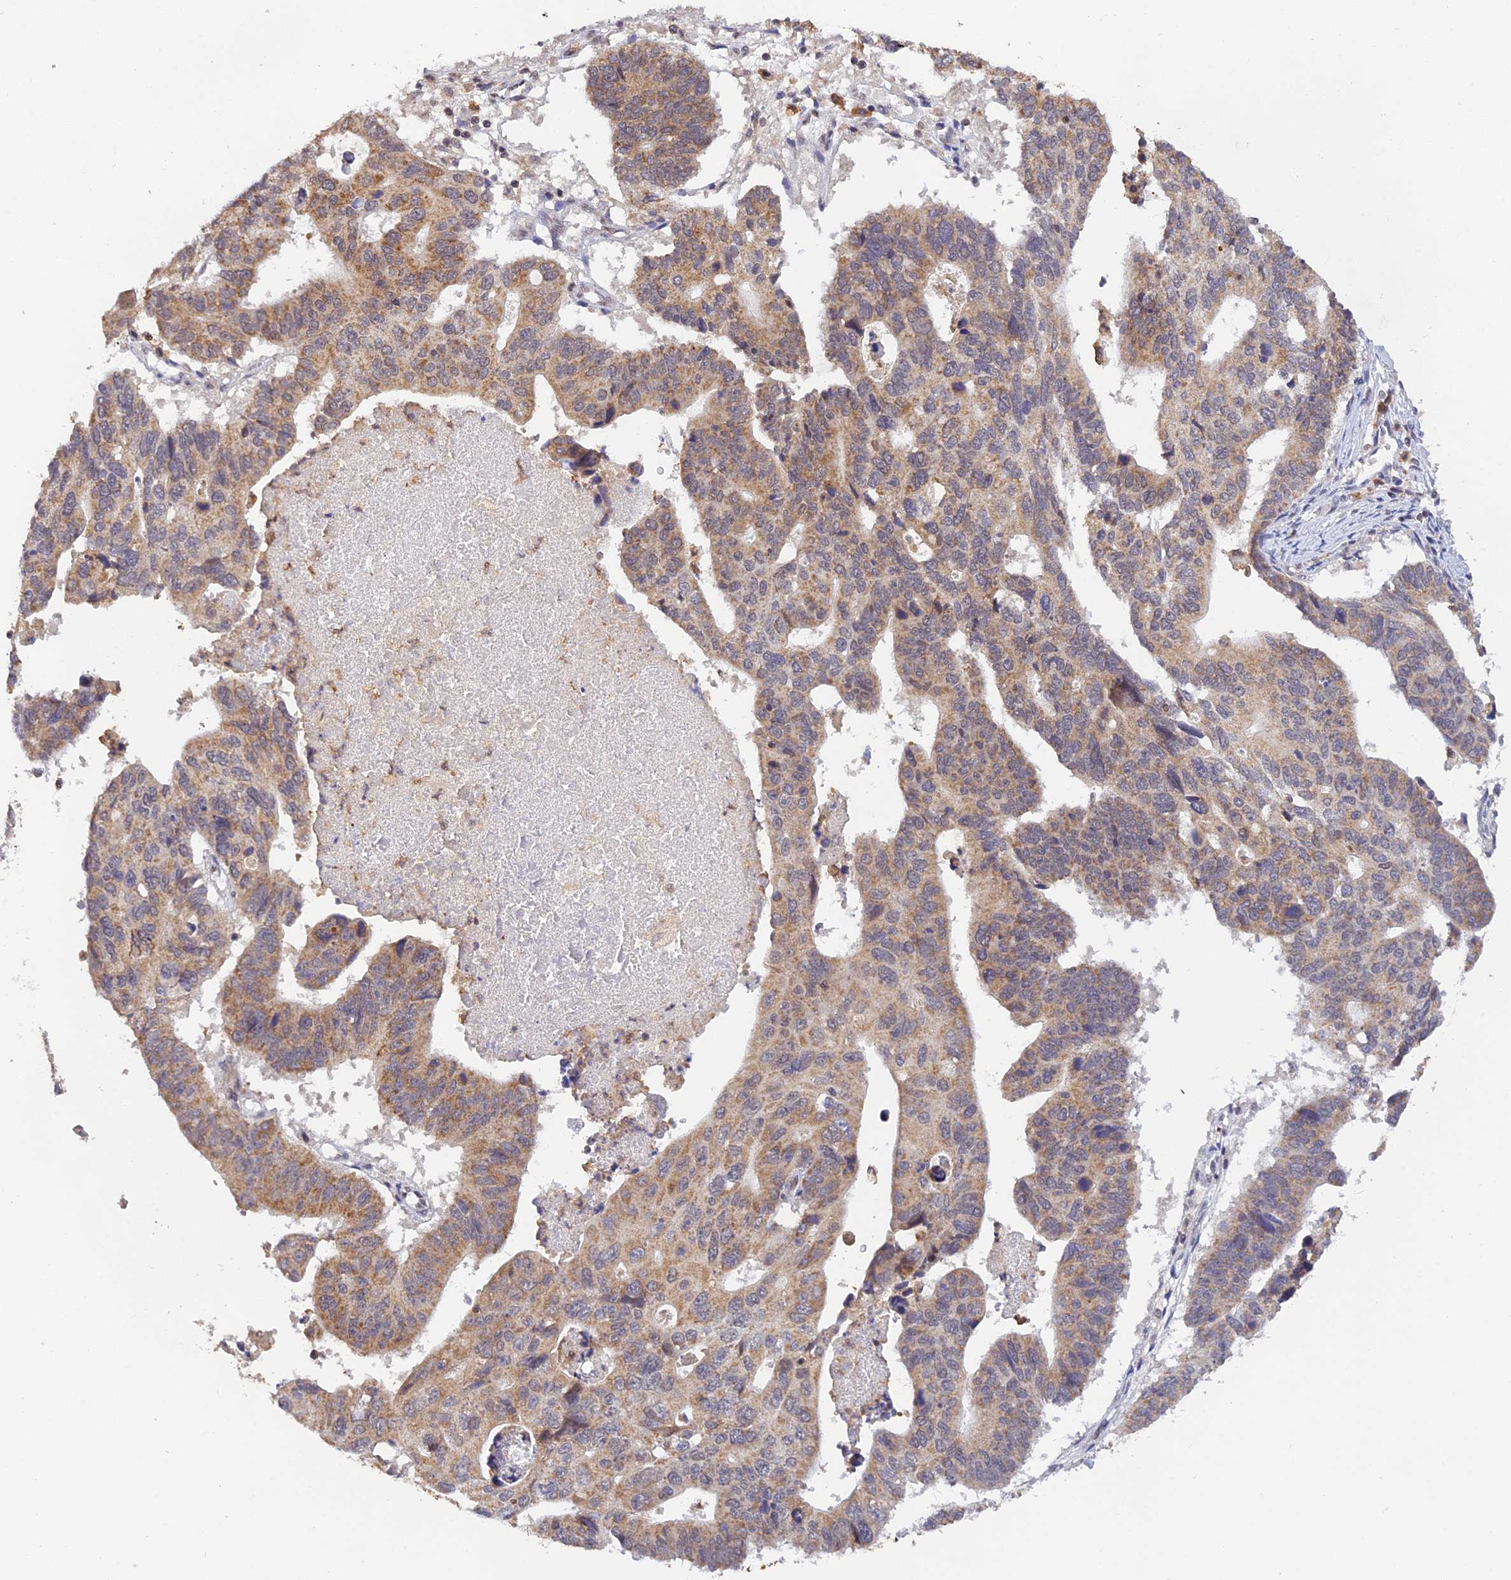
{"staining": {"intensity": "weak", "quantity": "25%-75%", "location": "cytoplasmic/membranous"}, "tissue": "stomach cancer", "cell_type": "Tumor cells", "image_type": "cancer", "snomed": [{"axis": "morphology", "description": "Adenocarcinoma, NOS"}, {"axis": "topography", "description": "Stomach"}], "caption": "Weak cytoplasmic/membranous protein expression is seen in approximately 25%-75% of tumor cells in stomach cancer (adenocarcinoma). The protein is stained brown, and the nuclei are stained in blue (DAB (3,3'-diaminobenzidine) IHC with brightfield microscopy, high magnification).", "gene": "PEX16", "patient": {"sex": "male", "age": 59}}